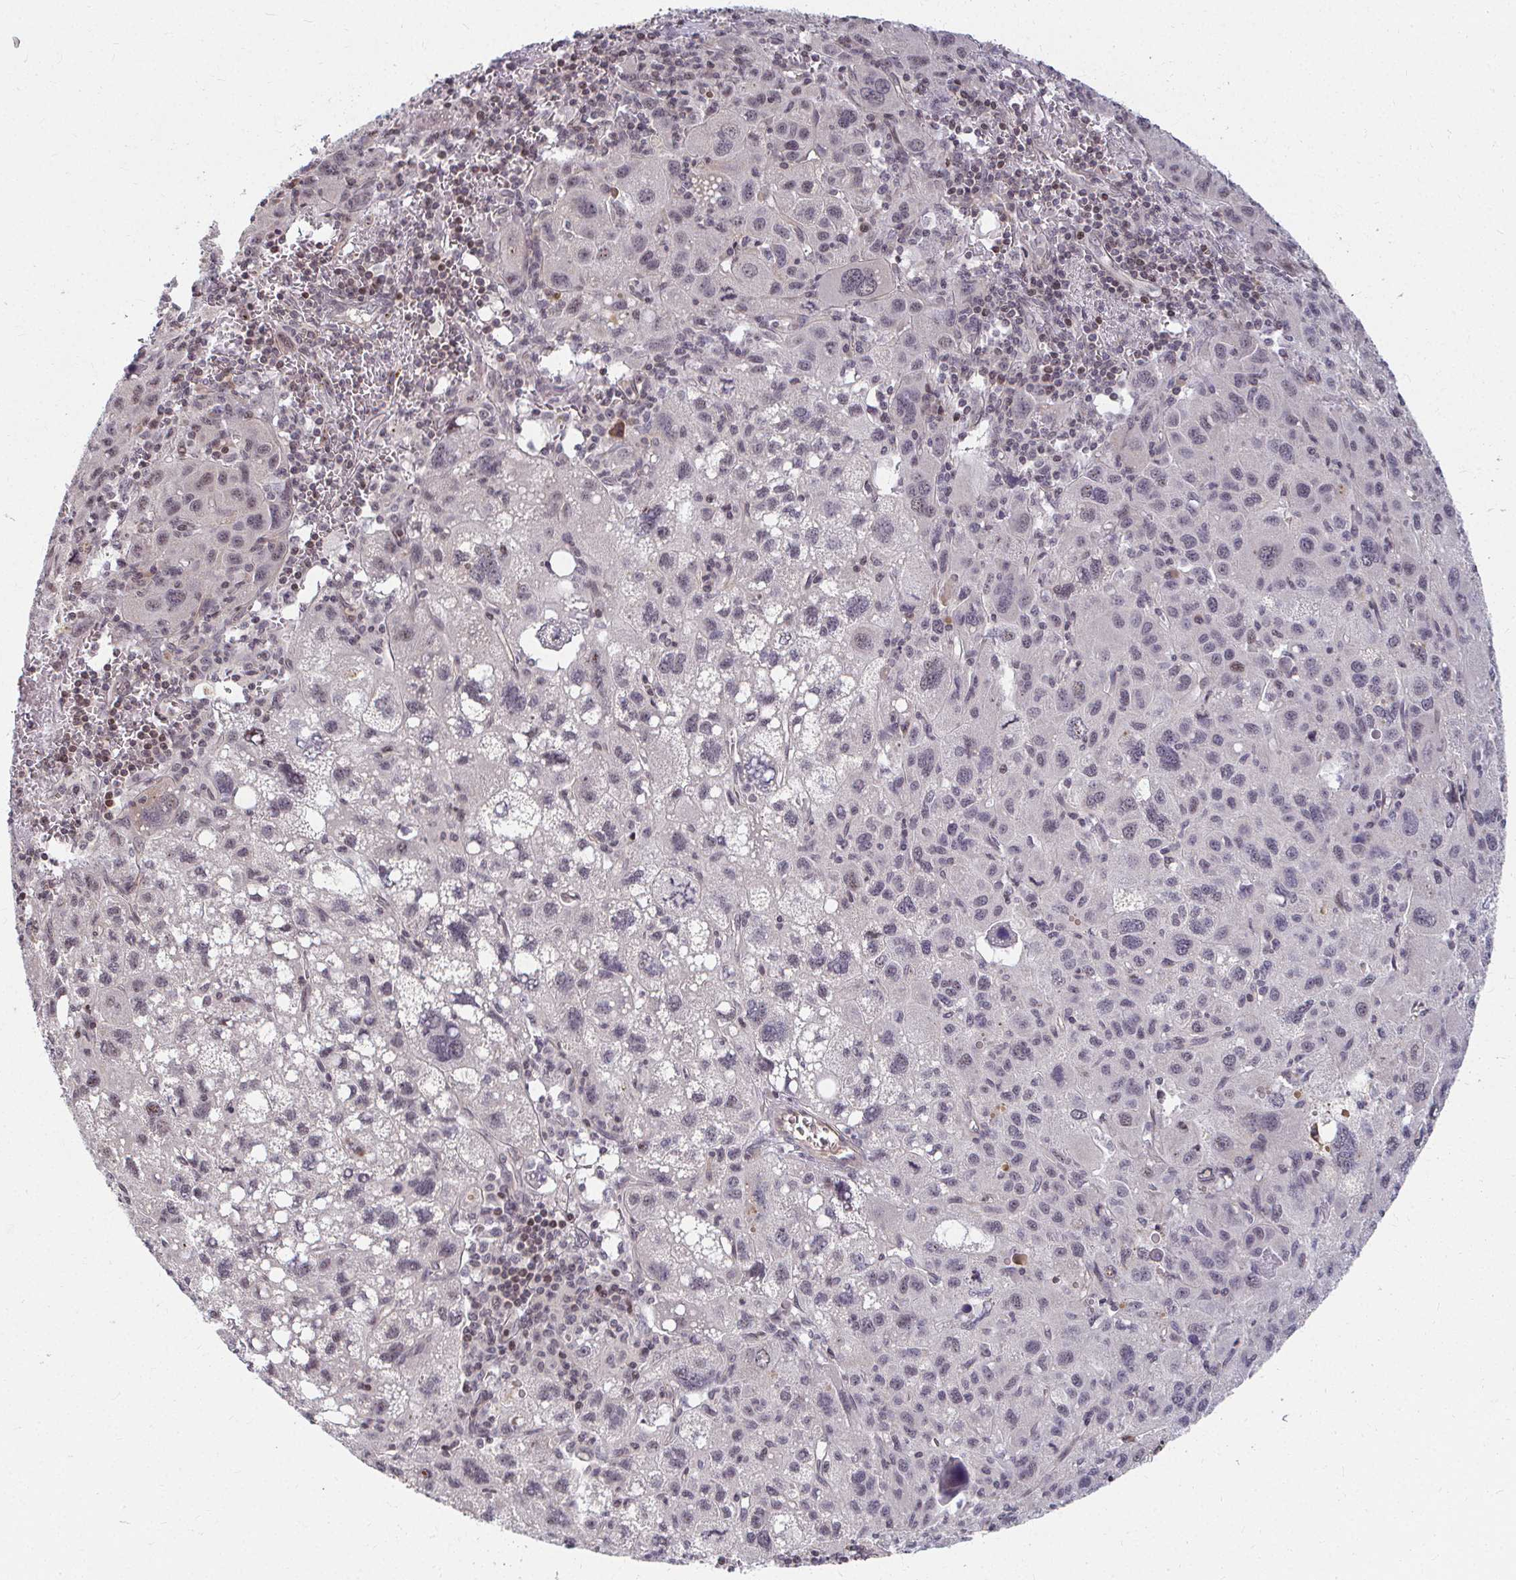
{"staining": {"intensity": "negative", "quantity": "none", "location": "none"}, "tissue": "liver cancer", "cell_type": "Tumor cells", "image_type": "cancer", "snomed": [{"axis": "morphology", "description": "Carcinoma, Hepatocellular, NOS"}, {"axis": "topography", "description": "Liver"}], "caption": "There is no significant positivity in tumor cells of liver cancer (hepatocellular carcinoma).", "gene": "ANK3", "patient": {"sex": "female", "age": 77}}